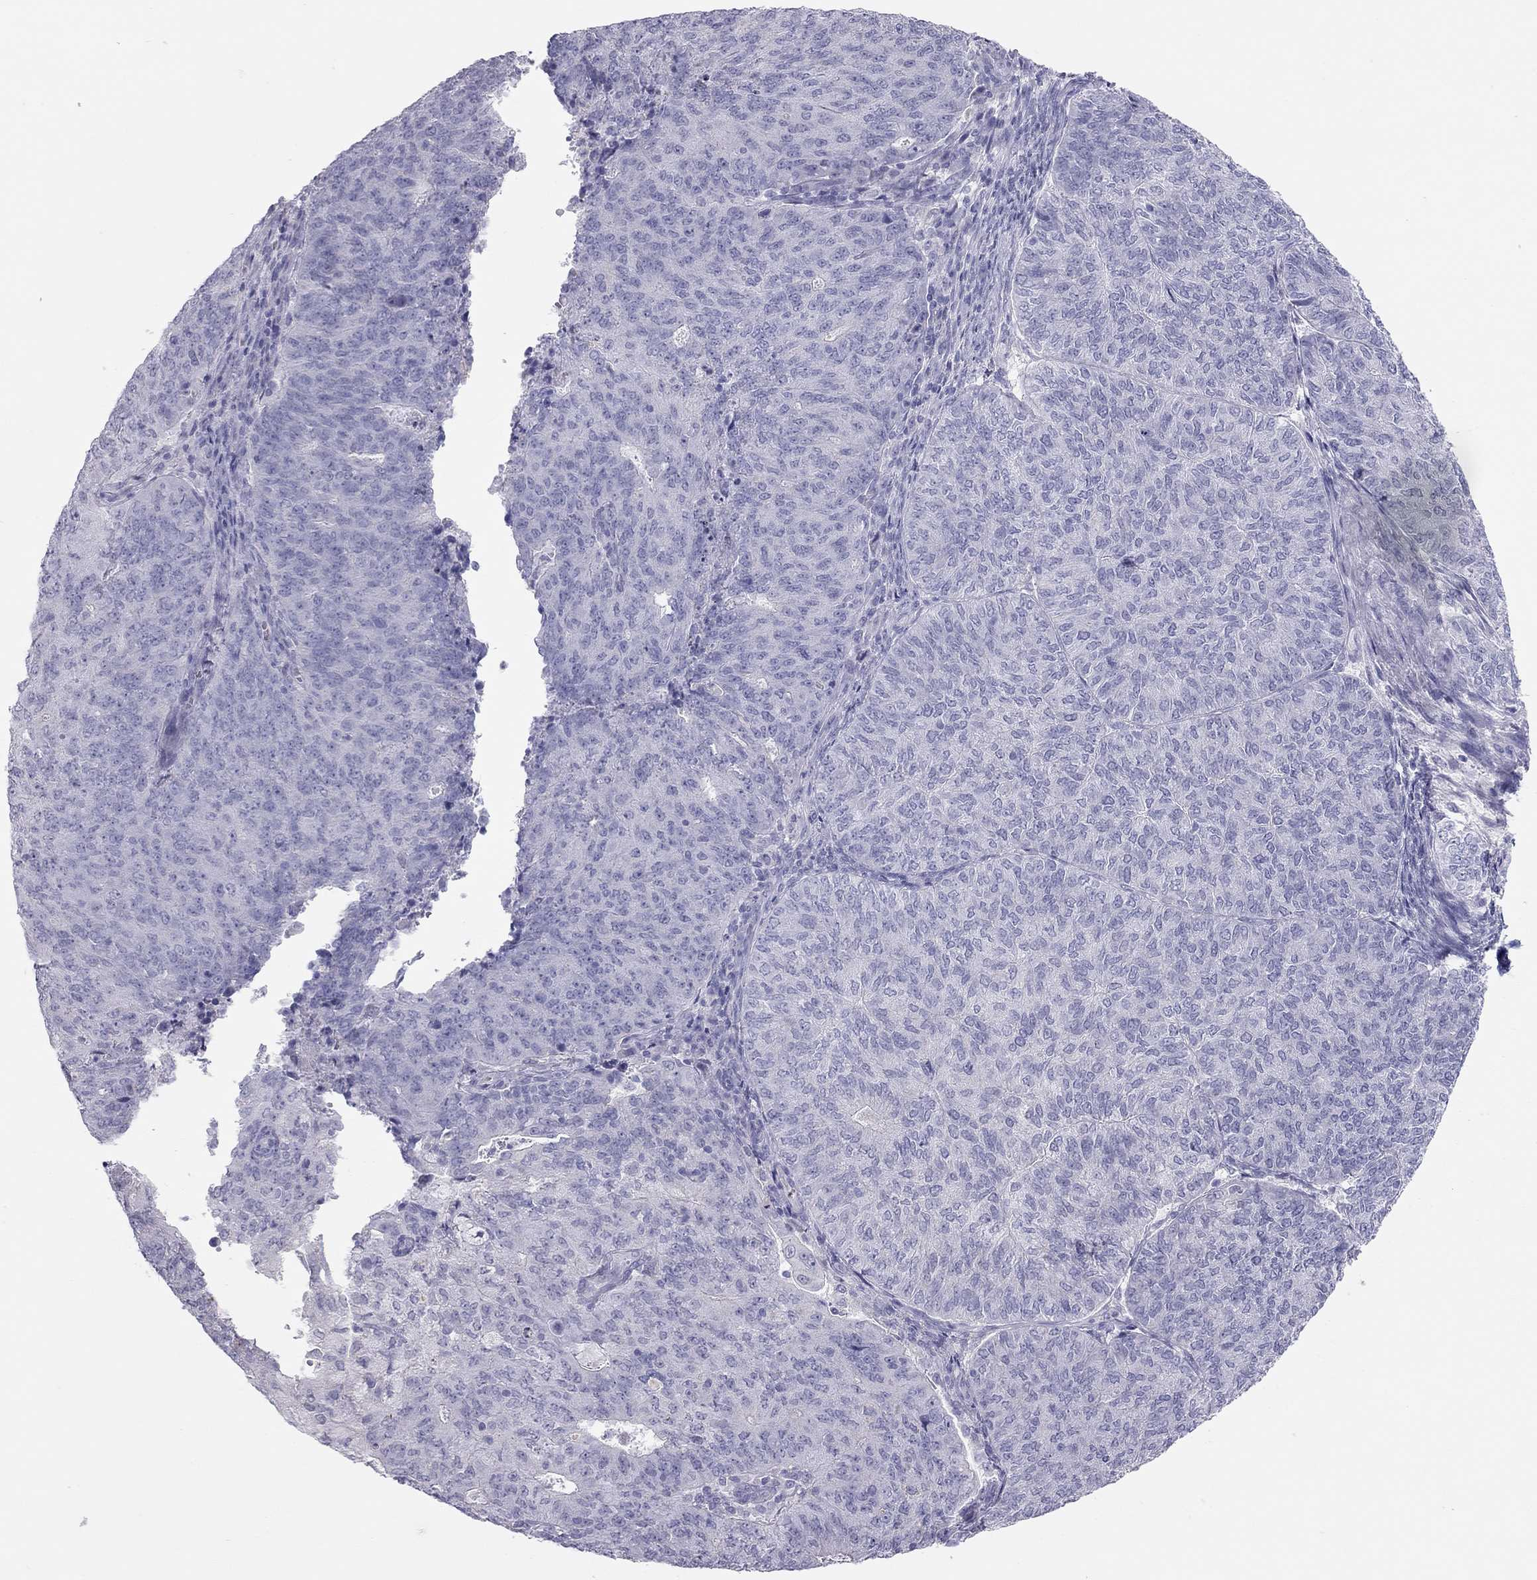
{"staining": {"intensity": "negative", "quantity": "none", "location": "none"}, "tissue": "endometrial cancer", "cell_type": "Tumor cells", "image_type": "cancer", "snomed": [{"axis": "morphology", "description": "Adenocarcinoma, NOS"}, {"axis": "topography", "description": "Endometrium"}], "caption": "DAB immunohistochemical staining of human endometrial cancer exhibits no significant positivity in tumor cells.", "gene": "SPATA12", "patient": {"sex": "female", "age": 82}}